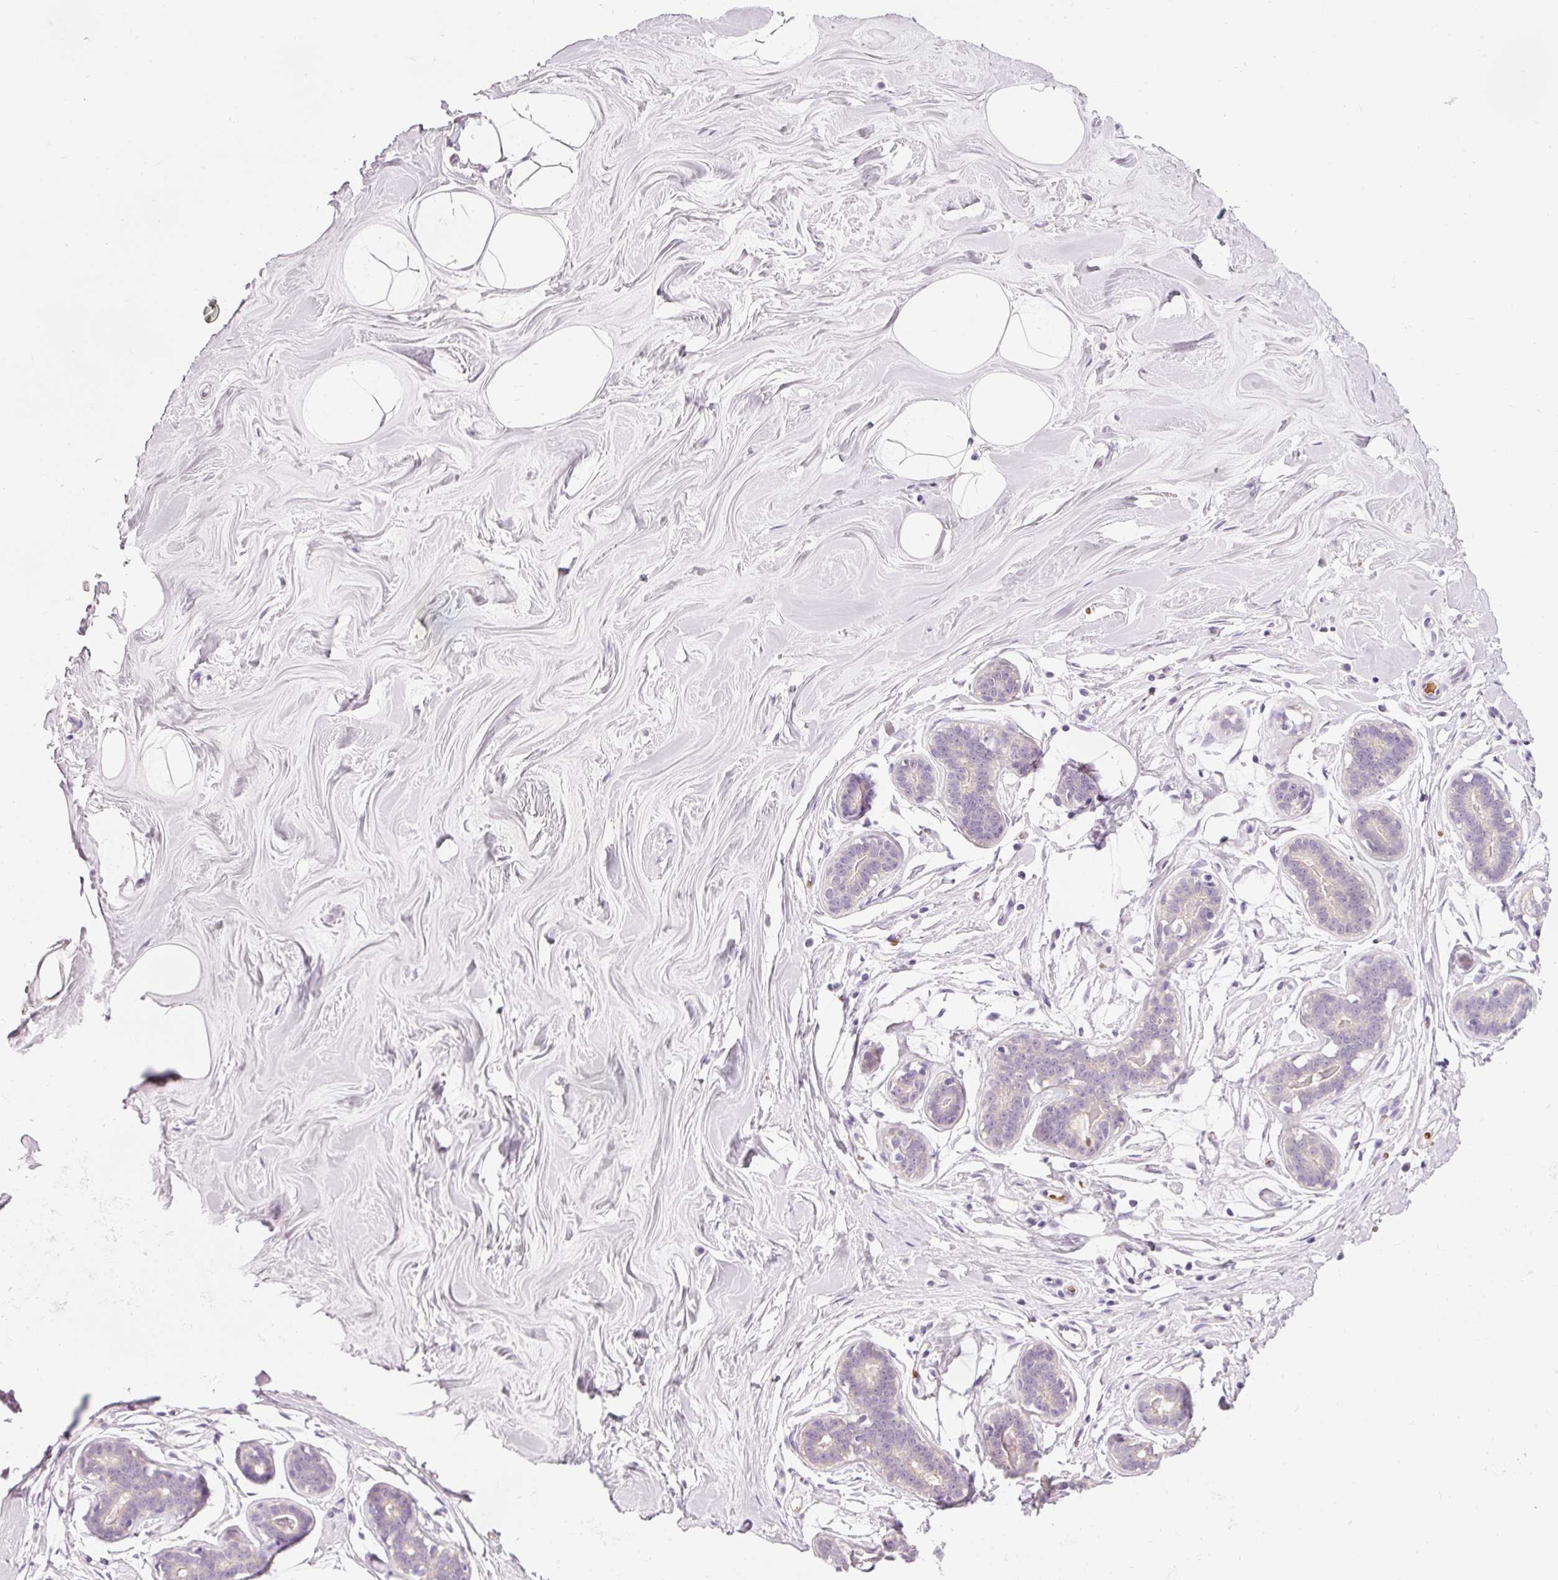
{"staining": {"intensity": "negative", "quantity": "none", "location": "none"}, "tissue": "breast", "cell_type": "Adipocytes", "image_type": "normal", "snomed": [{"axis": "morphology", "description": "Normal tissue, NOS"}, {"axis": "topography", "description": "Breast"}], "caption": "A histopathology image of human breast is negative for staining in adipocytes. (Brightfield microscopy of DAB (3,3'-diaminobenzidine) immunohistochemistry (IHC) at high magnification).", "gene": "DHRS11", "patient": {"sex": "female", "age": 25}}